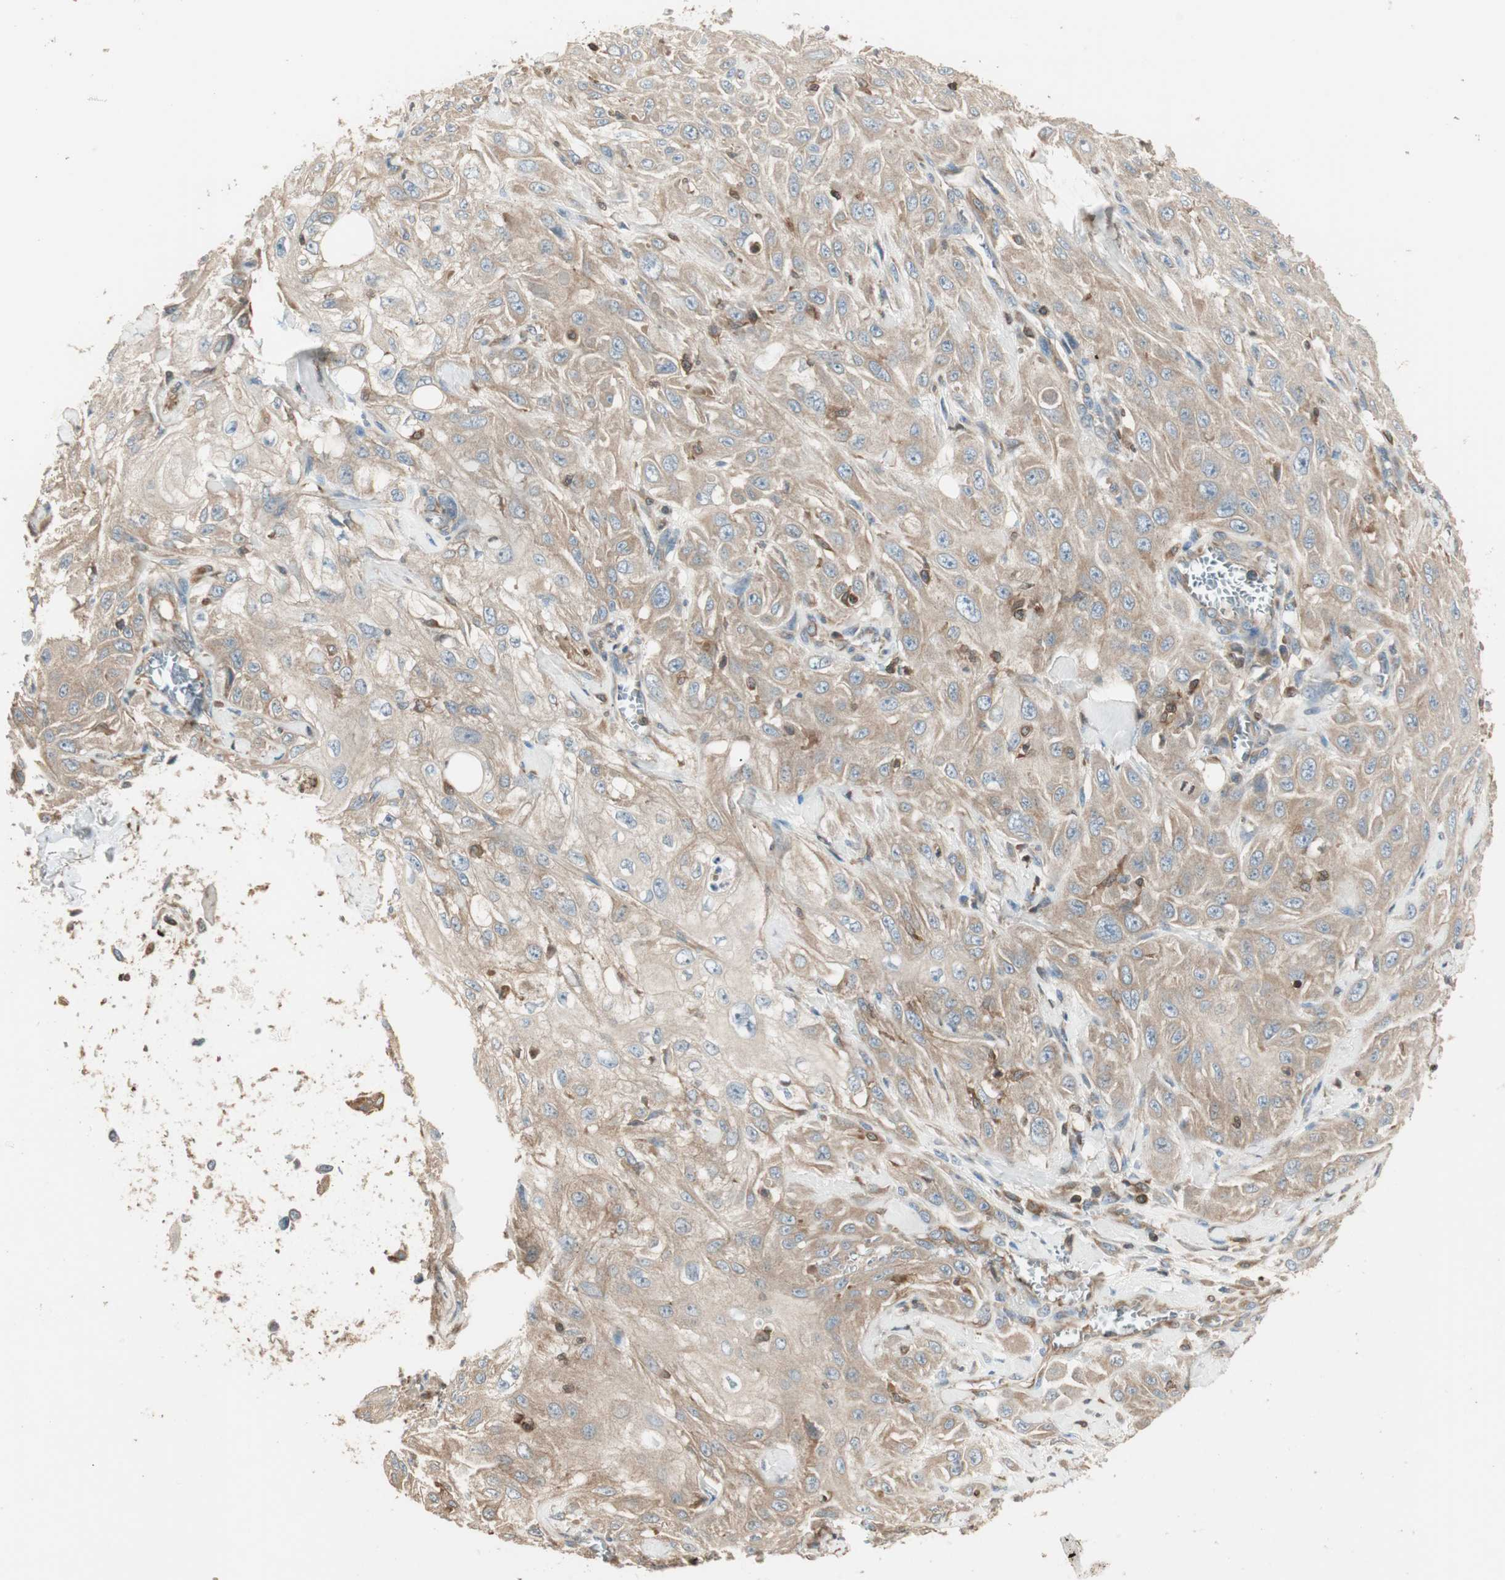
{"staining": {"intensity": "weak", "quantity": ">75%", "location": "cytoplasmic/membranous"}, "tissue": "skin cancer", "cell_type": "Tumor cells", "image_type": "cancer", "snomed": [{"axis": "morphology", "description": "Squamous cell carcinoma, NOS"}, {"axis": "morphology", "description": "Squamous cell carcinoma, metastatic, NOS"}, {"axis": "topography", "description": "Skin"}, {"axis": "topography", "description": "Lymph node"}], "caption": "Human squamous cell carcinoma (skin) stained with a protein marker reveals weak staining in tumor cells.", "gene": "CRLF3", "patient": {"sex": "male", "age": 75}}